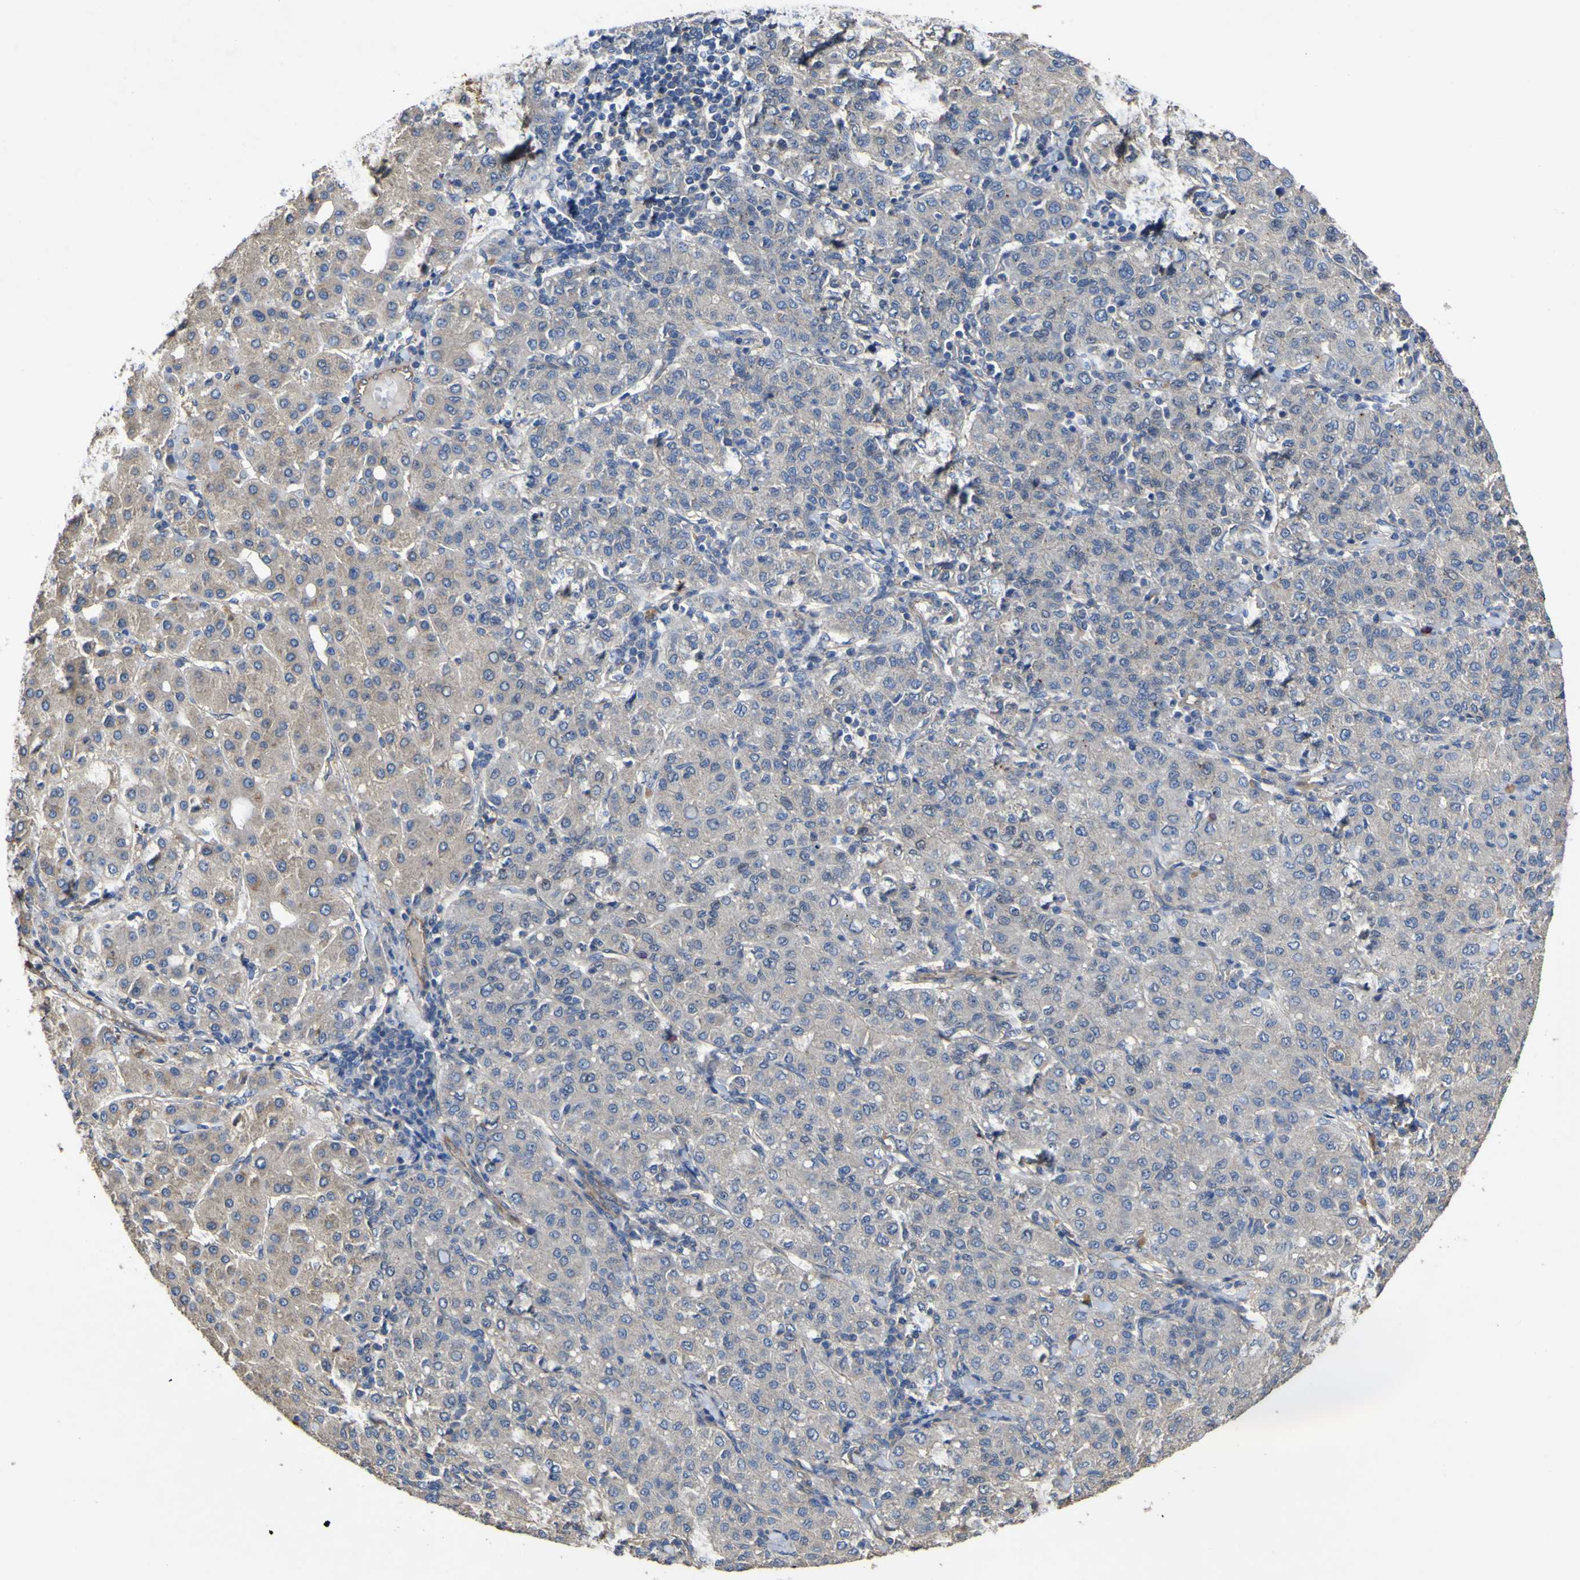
{"staining": {"intensity": "weak", "quantity": "<25%", "location": "cytoplasmic/membranous"}, "tissue": "liver cancer", "cell_type": "Tumor cells", "image_type": "cancer", "snomed": [{"axis": "morphology", "description": "Carcinoma, Hepatocellular, NOS"}, {"axis": "topography", "description": "Liver"}], "caption": "DAB (3,3'-diaminobenzidine) immunohistochemical staining of human liver cancer demonstrates no significant positivity in tumor cells.", "gene": "TNFSF15", "patient": {"sex": "male", "age": 65}}